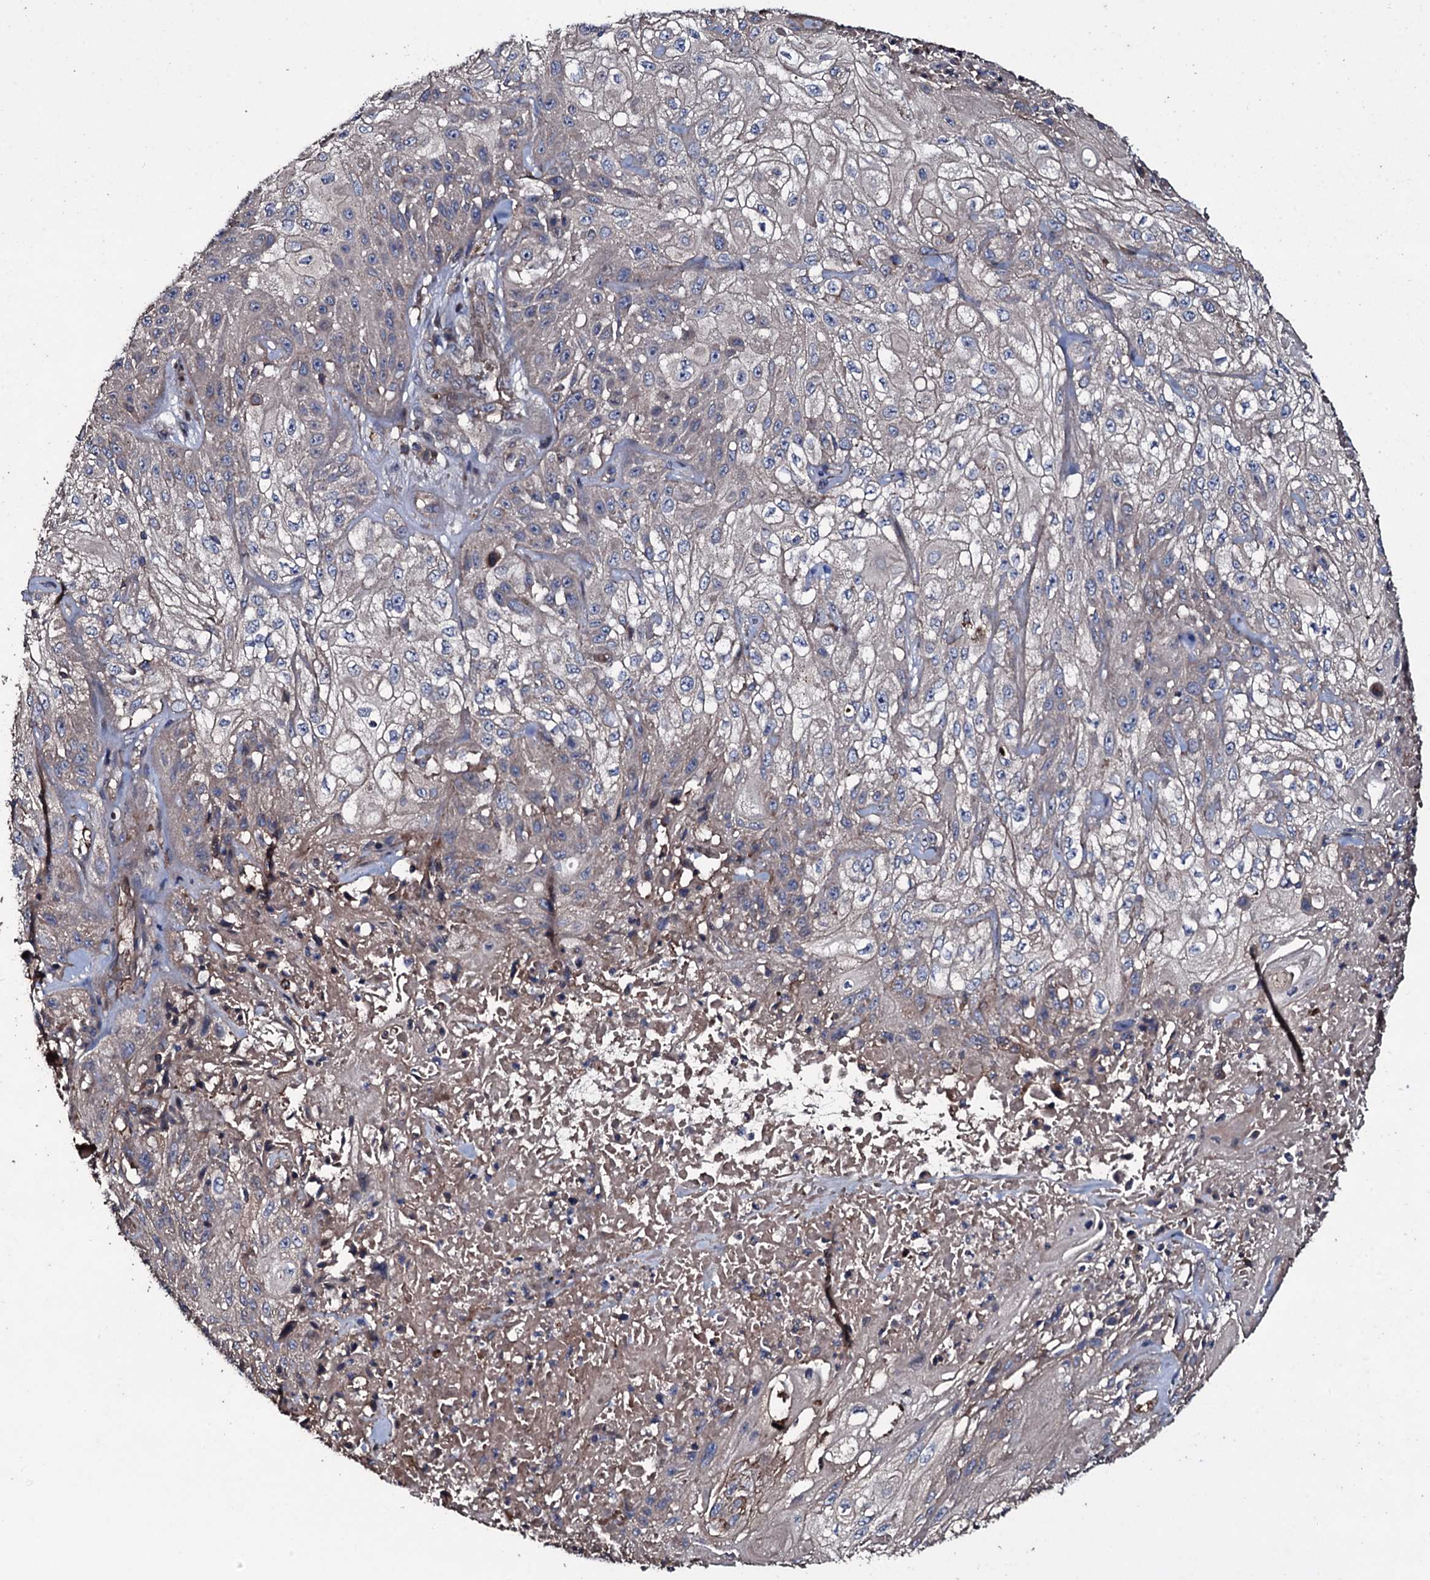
{"staining": {"intensity": "weak", "quantity": "<25%", "location": "cytoplasmic/membranous"}, "tissue": "skin cancer", "cell_type": "Tumor cells", "image_type": "cancer", "snomed": [{"axis": "morphology", "description": "Squamous cell carcinoma, NOS"}, {"axis": "morphology", "description": "Squamous cell carcinoma, metastatic, NOS"}, {"axis": "topography", "description": "Skin"}, {"axis": "topography", "description": "Lymph node"}], "caption": "This is an immunohistochemistry photomicrograph of human skin cancer (squamous cell carcinoma). There is no staining in tumor cells.", "gene": "ZSWIM8", "patient": {"sex": "male", "age": 75}}